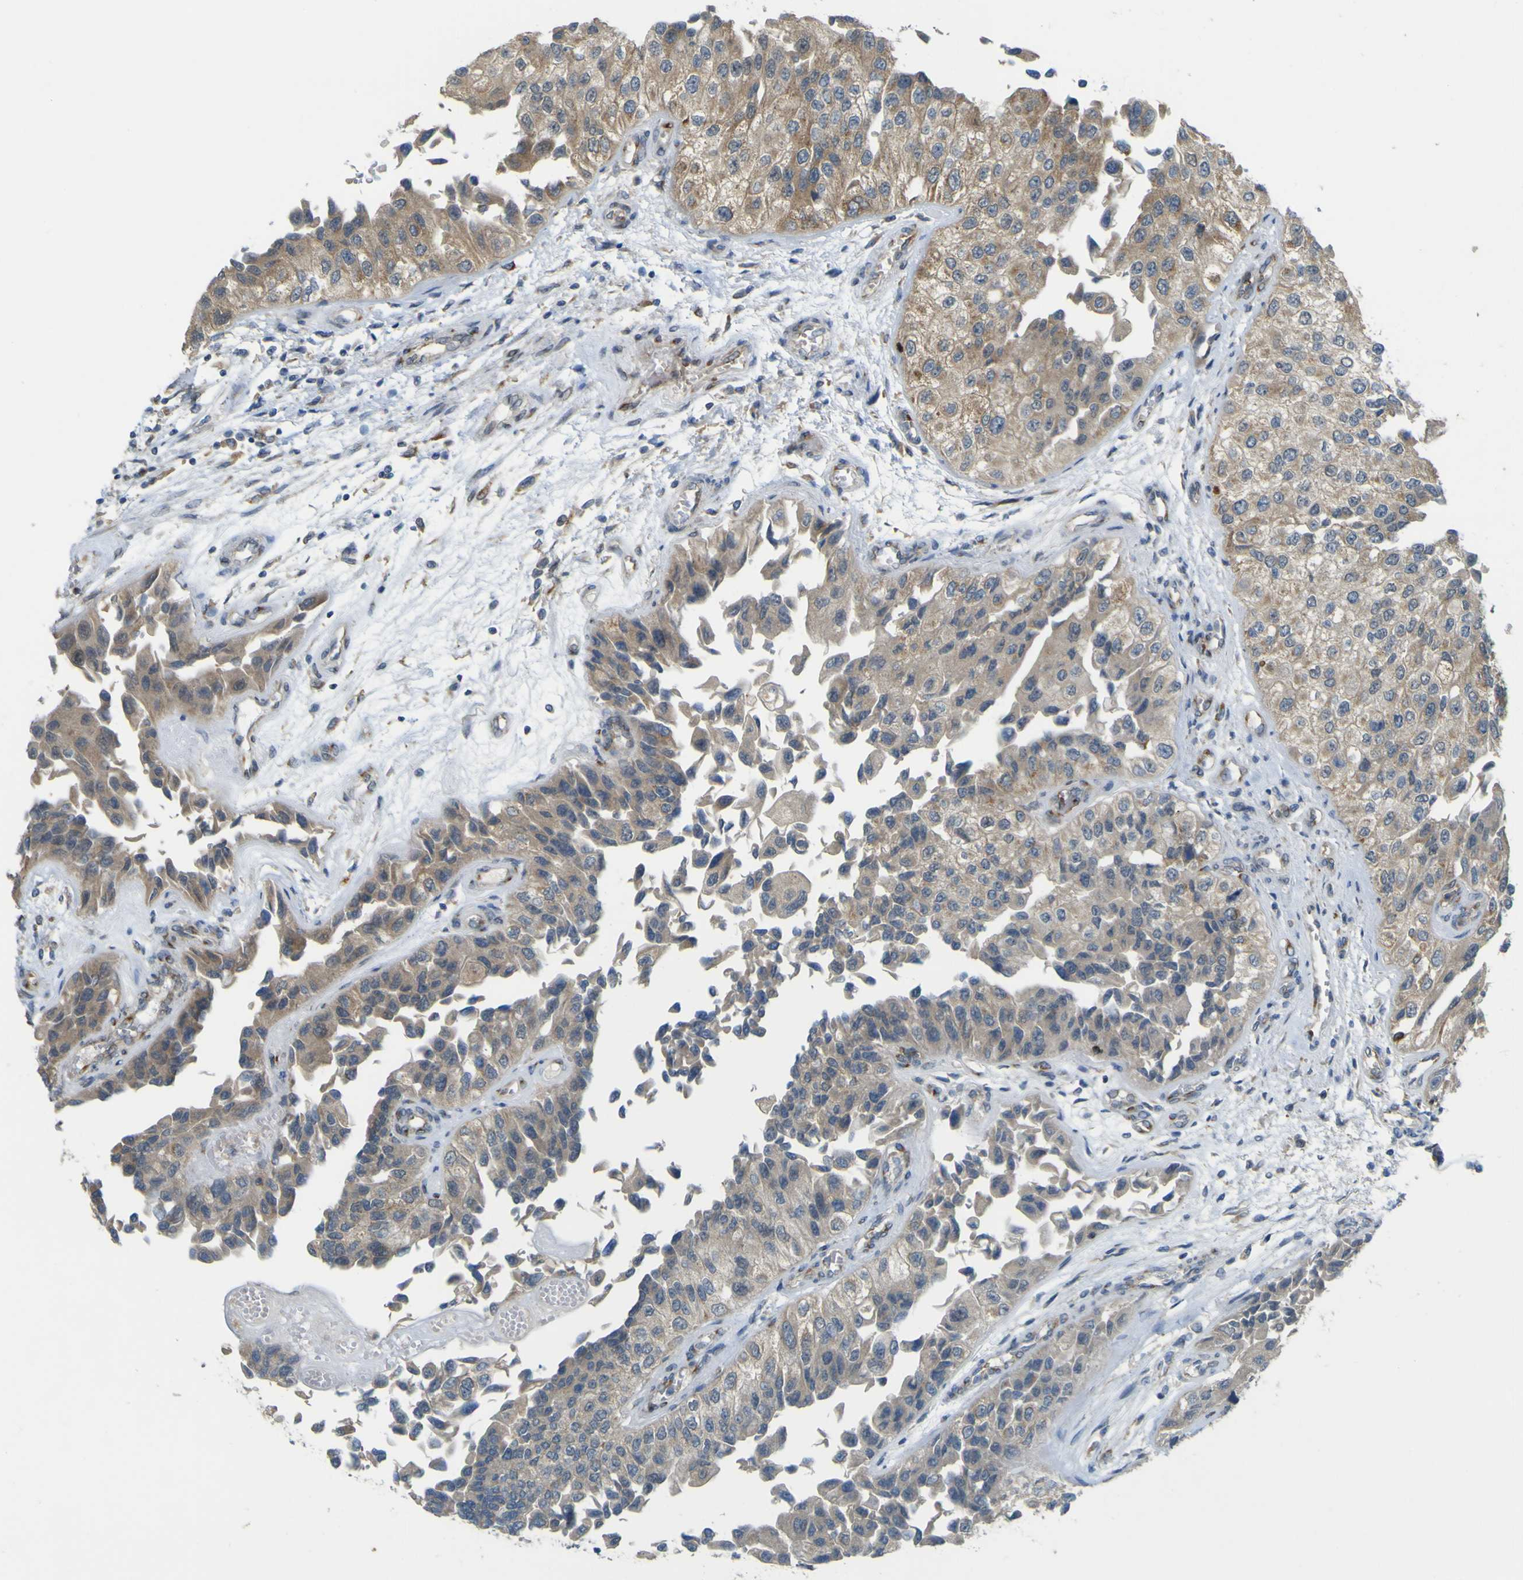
{"staining": {"intensity": "moderate", "quantity": "25%-75%", "location": "cytoplasmic/membranous"}, "tissue": "urothelial cancer", "cell_type": "Tumor cells", "image_type": "cancer", "snomed": [{"axis": "morphology", "description": "Urothelial carcinoma, High grade"}, {"axis": "topography", "description": "Kidney"}, {"axis": "topography", "description": "Urinary bladder"}], "caption": "There is medium levels of moderate cytoplasmic/membranous staining in tumor cells of urothelial carcinoma (high-grade), as demonstrated by immunohistochemical staining (brown color).", "gene": "IGF2R", "patient": {"sex": "male", "age": 77}}